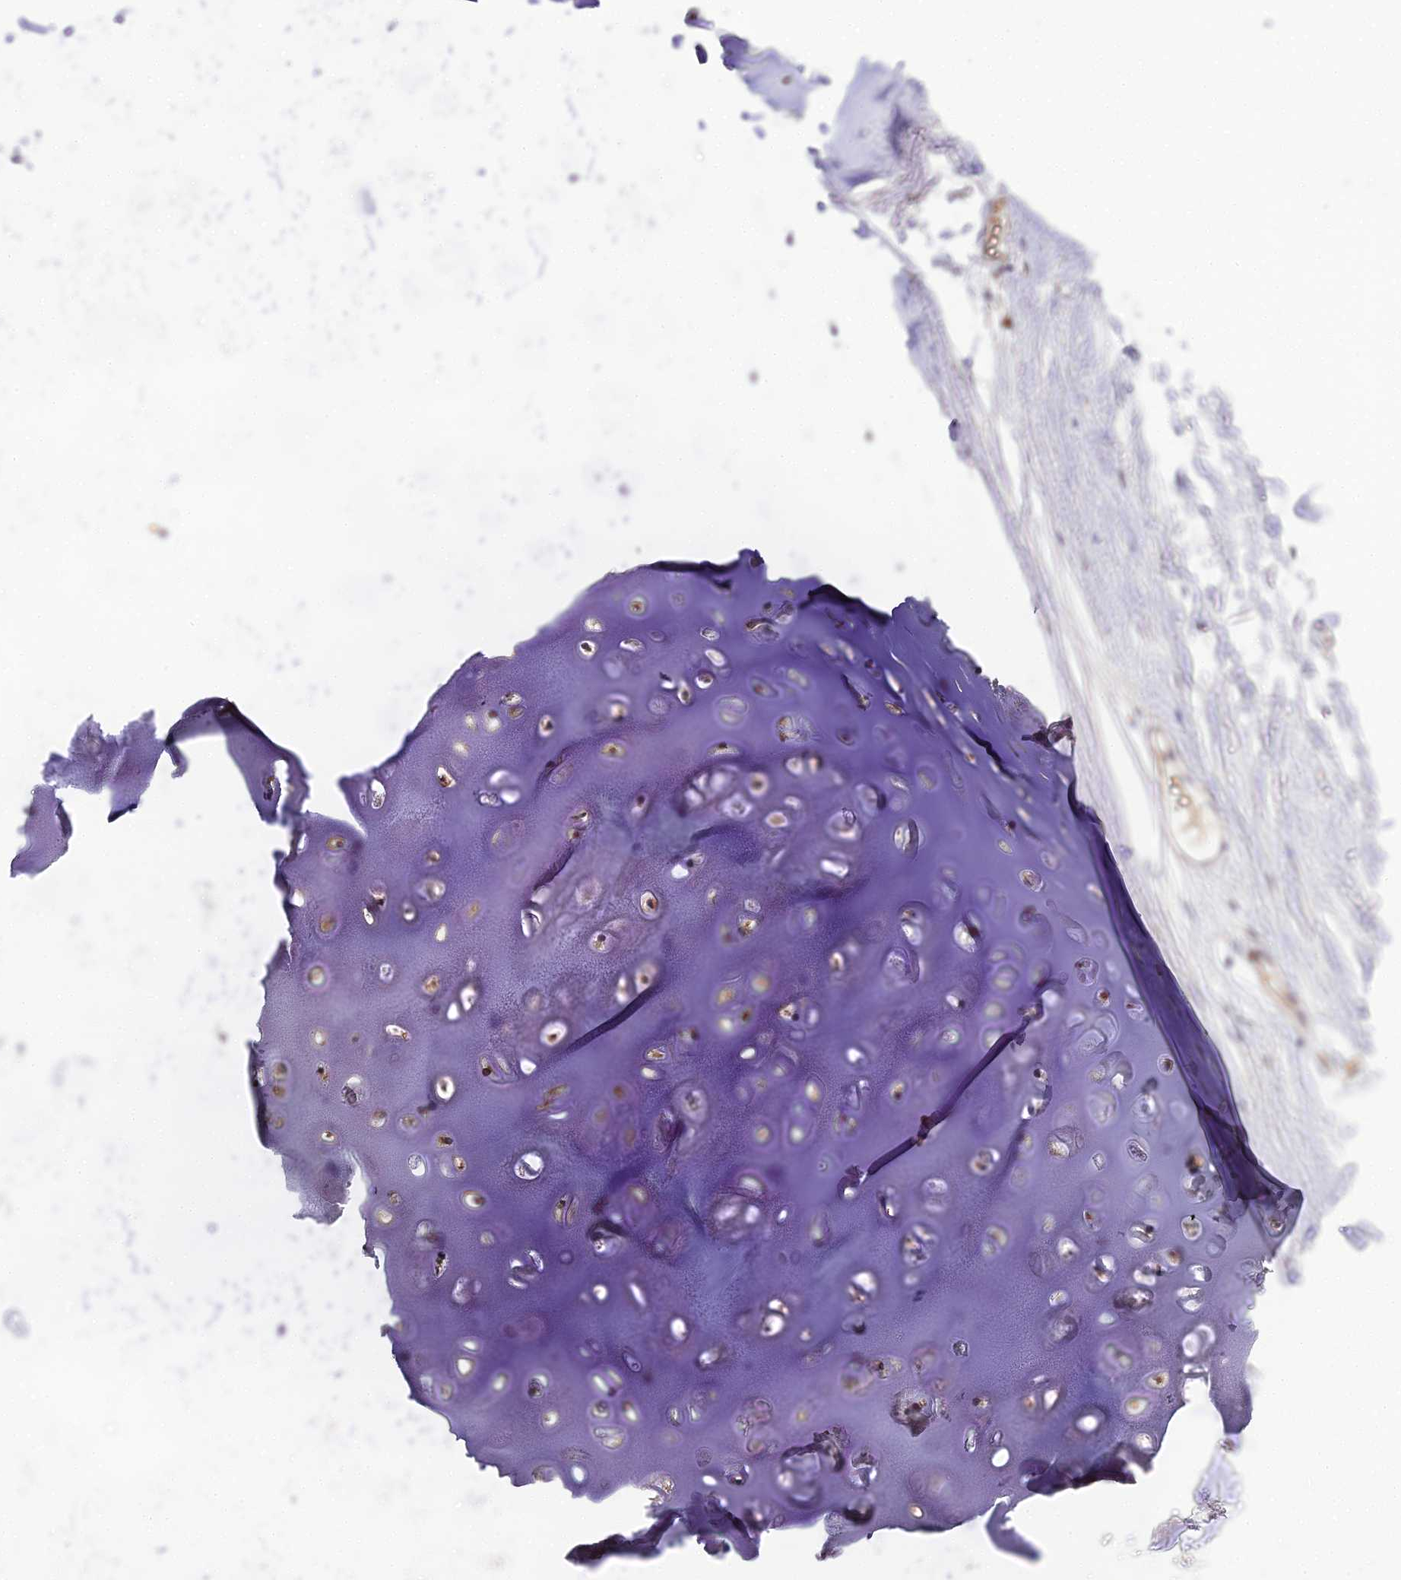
{"staining": {"intensity": "negative", "quantity": "none", "location": "none"}, "tissue": "adipose tissue", "cell_type": "Adipocytes", "image_type": "normal", "snomed": [{"axis": "morphology", "description": "Normal tissue, NOS"}, {"axis": "topography", "description": "Lymph node"}, {"axis": "topography", "description": "Bronchus"}], "caption": "A high-resolution photomicrograph shows immunohistochemistry (IHC) staining of unremarkable adipose tissue, which exhibits no significant positivity in adipocytes.", "gene": "SERP1", "patient": {"sex": "male", "age": 63}}